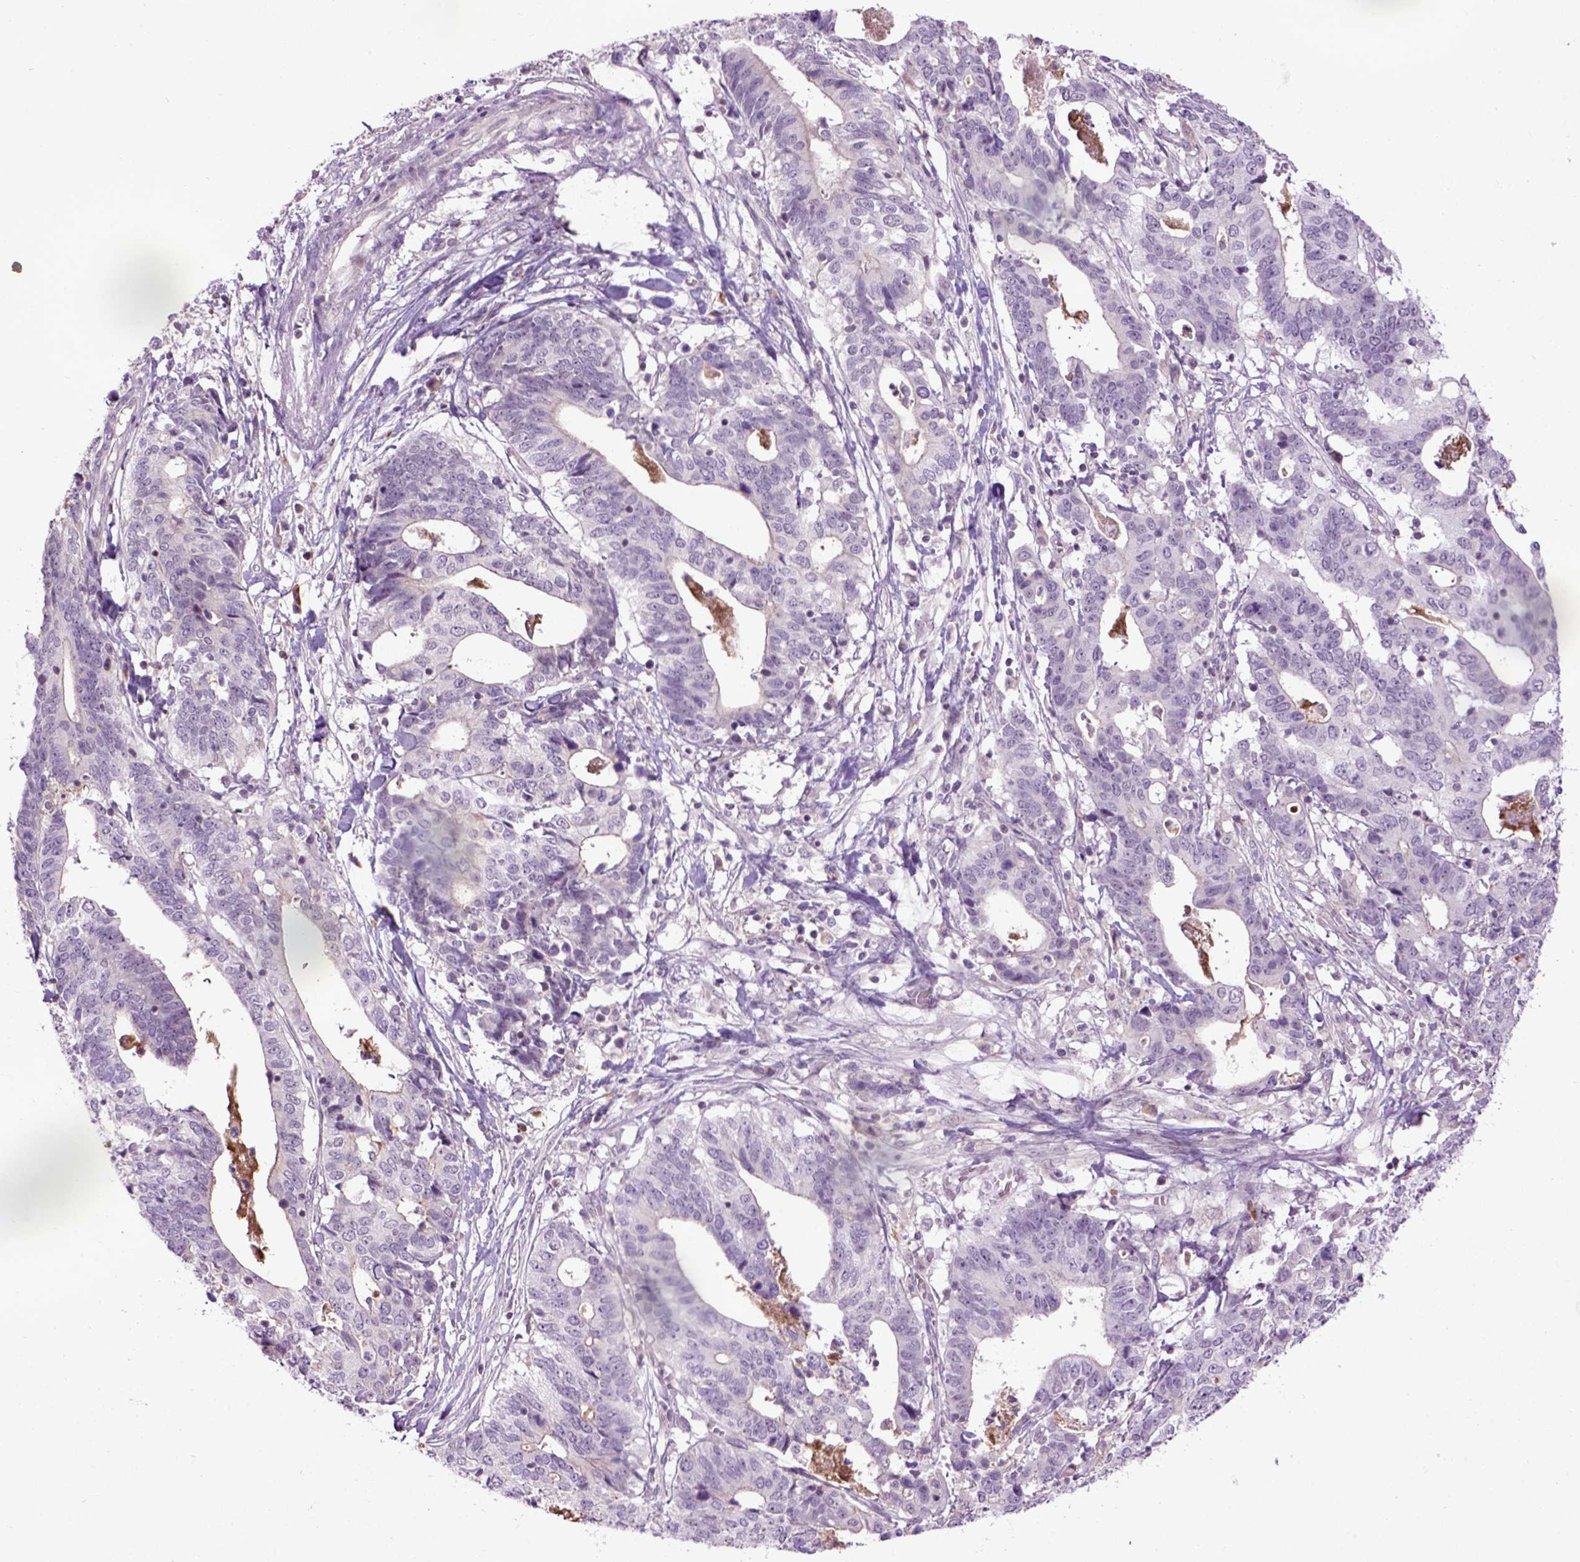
{"staining": {"intensity": "negative", "quantity": "none", "location": "none"}, "tissue": "stomach cancer", "cell_type": "Tumor cells", "image_type": "cancer", "snomed": [{"axis": "morphology", "description": "Adenocarcinoma, NOS"}, {"axis": "topography", "description": "Stomach, upper"}], "caption": "DAB immunohistochemical staining of human stomach cancer (adenocarcinoma) exhibits no significant staining in tumor cells.", "gene": "EMILIN3", "patient": {"sex": "female", "age": 67}}